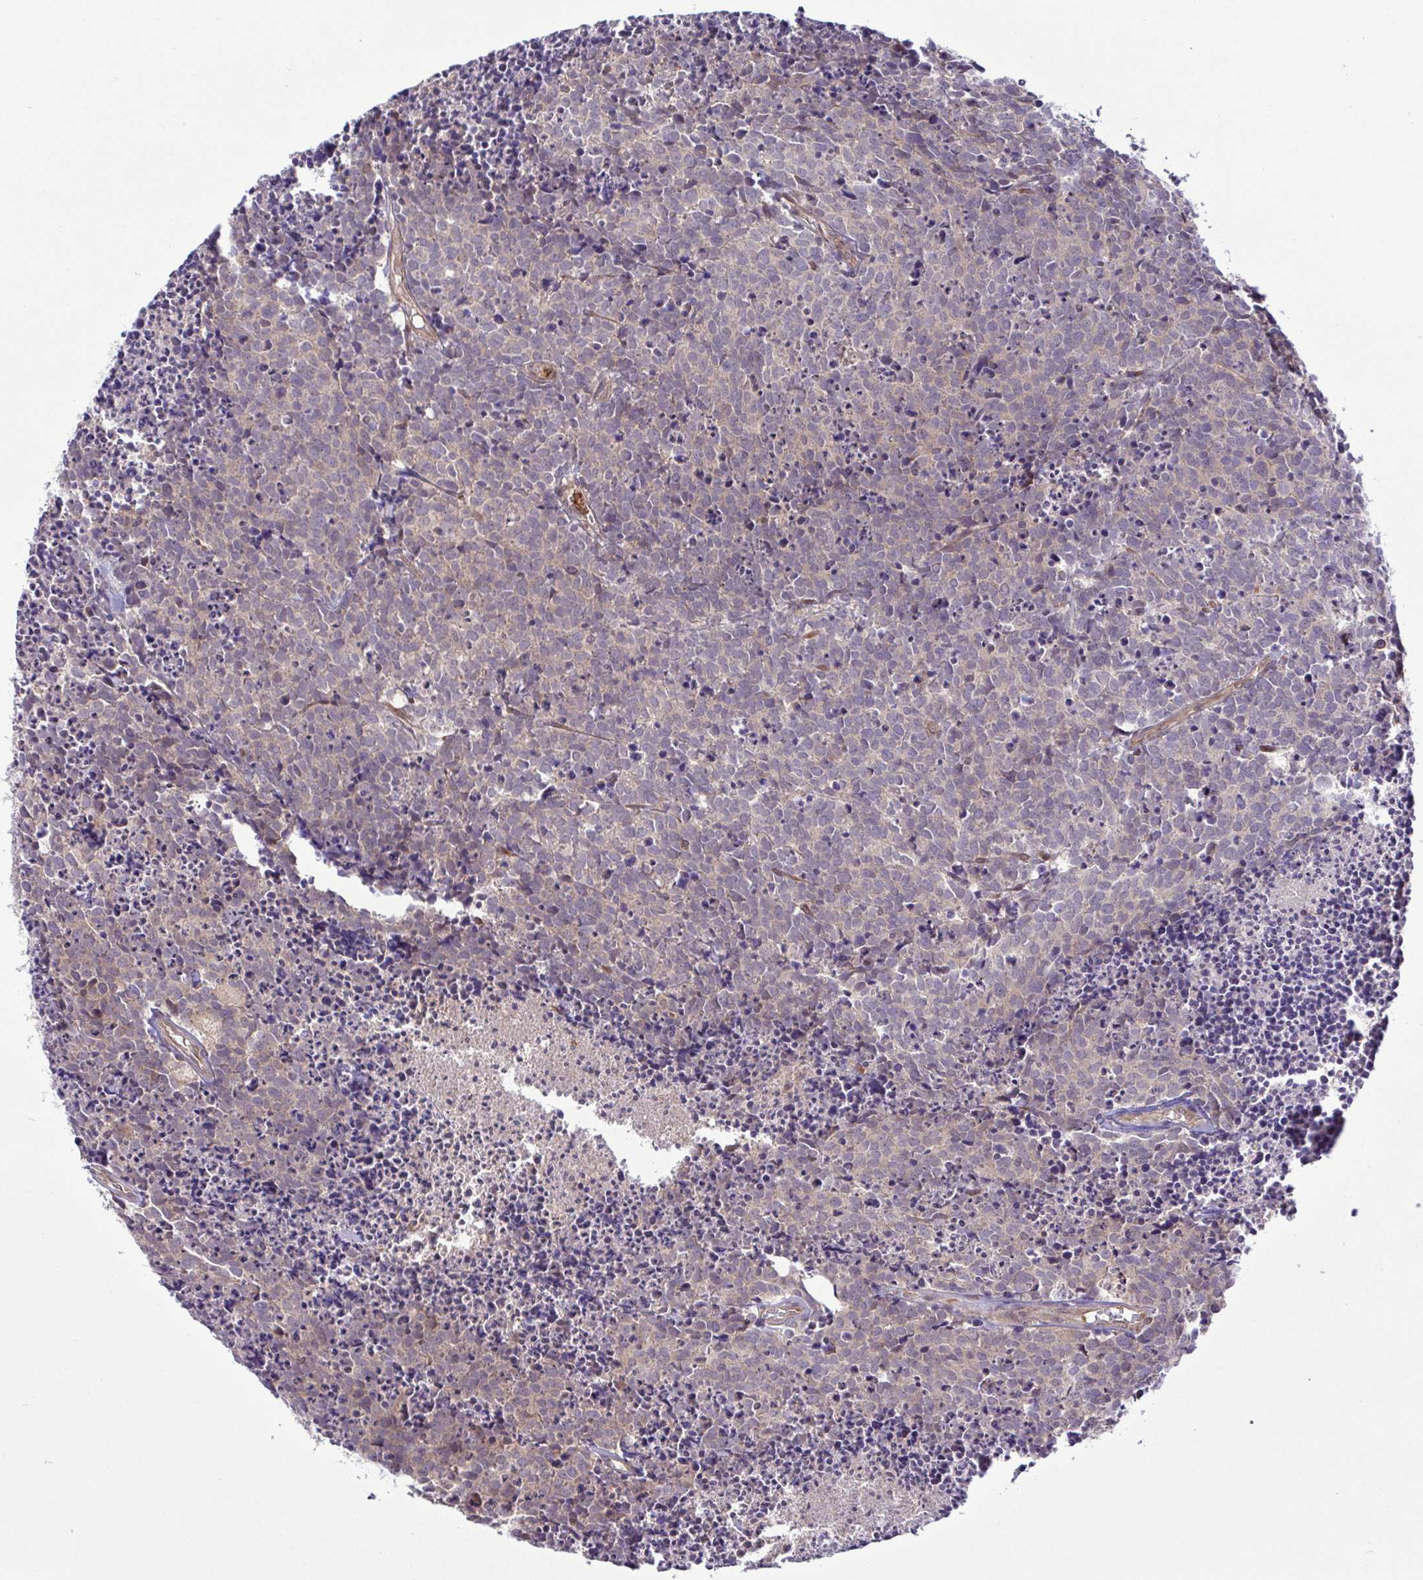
{"staining": {"intensity": "weak", "quantity": "25%-75%", "location": "cytoplasmic/membranous"}, "tissue": "carcinoid", "cell_type": "Tumor cells", "image_type": "cancer", "snomed": [{"axis": "morphology", "description": "Carcinoid, malignant, NOS"}, {"axis": "topography", "description": "Skin"}], "caption": "IHC of carcinoid (malignant) shows low levels of weak cytoplasmic/membranous expression in approximately 25%-75% of tumor cells.", "gene": "CMPK1", "patient": {"sex": "female", "age": 79}}